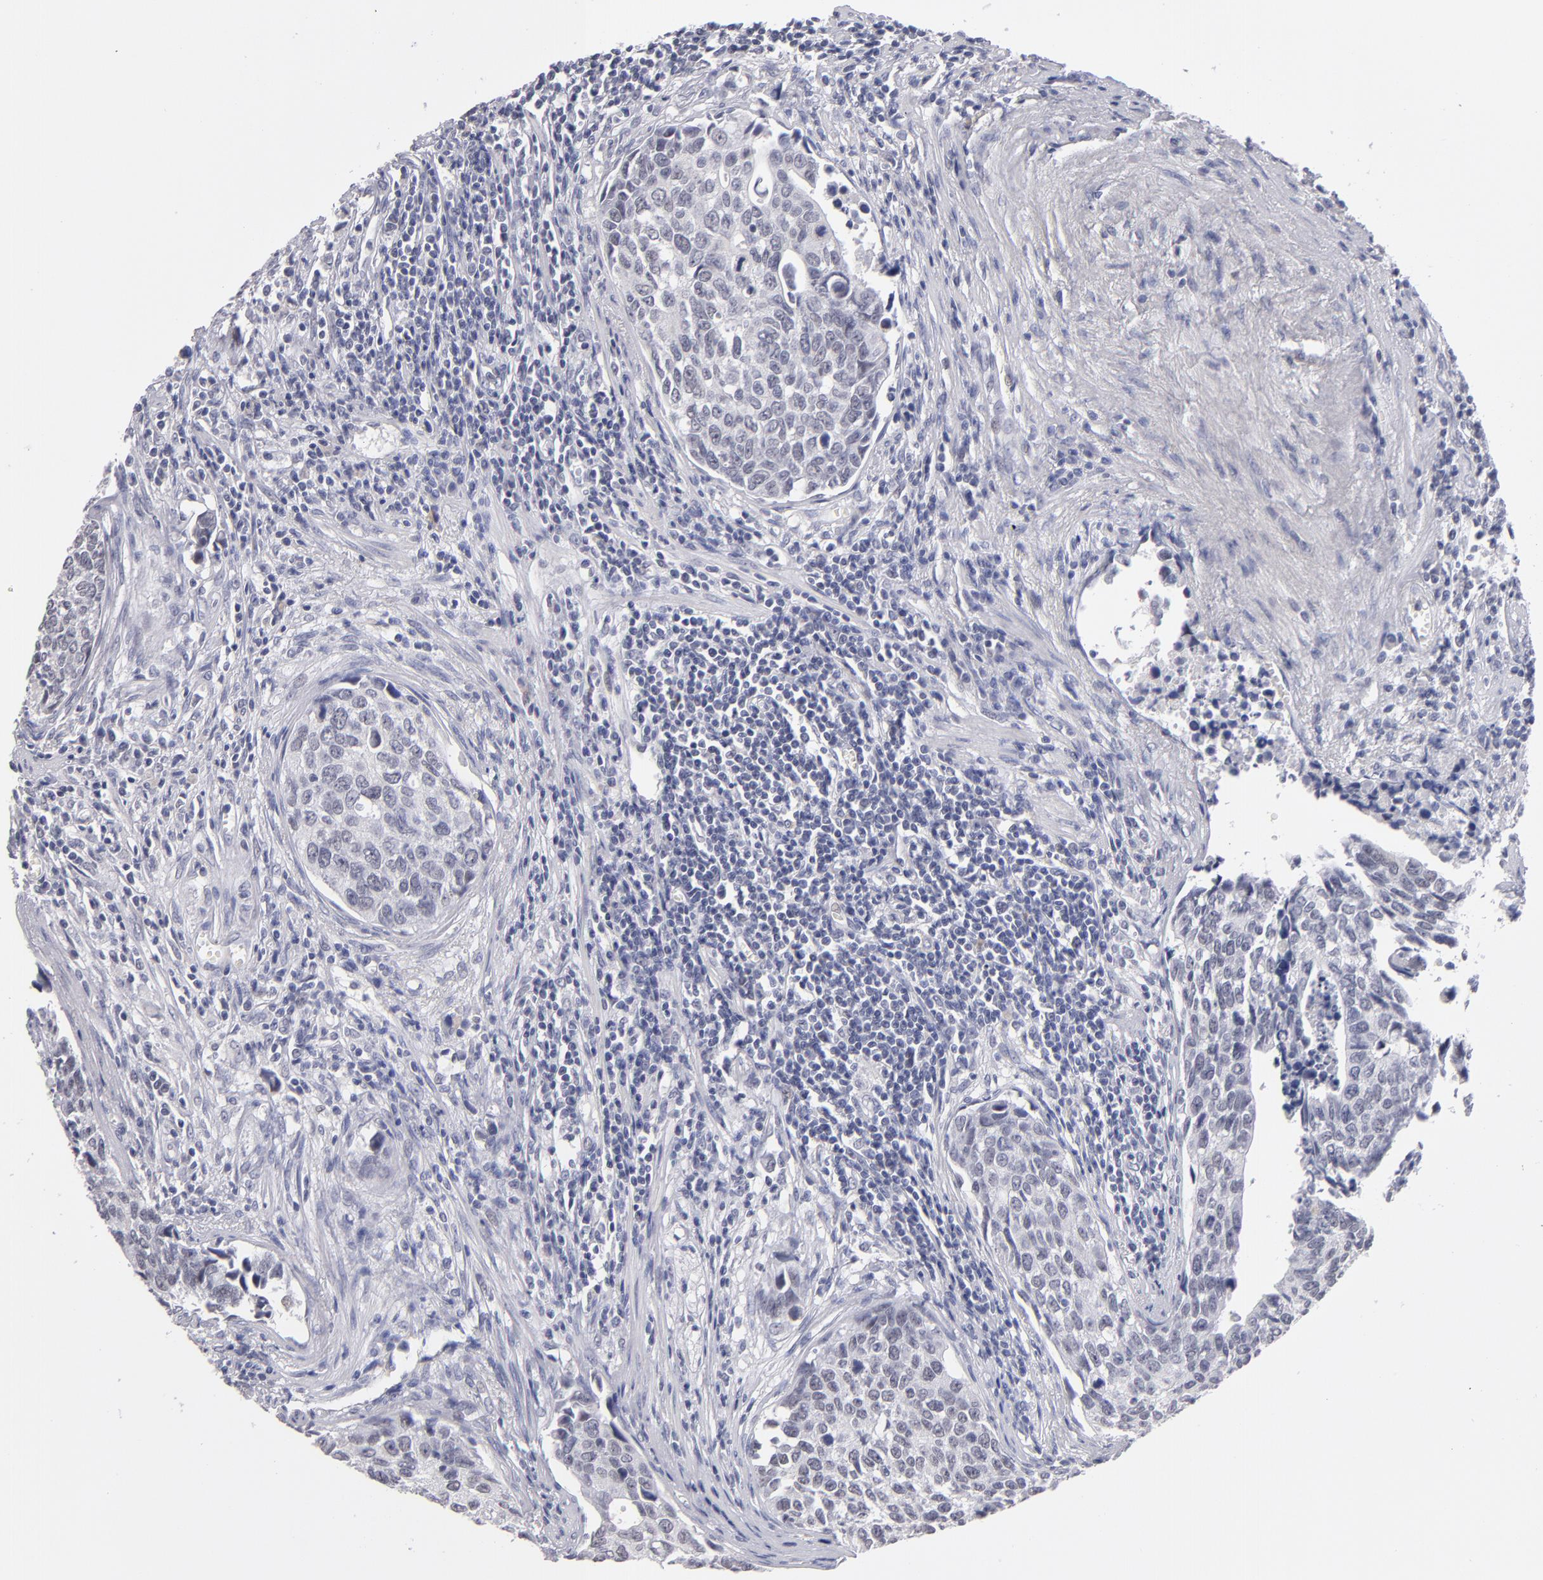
{"staining": {"intensity": "negative", "quantity": "none", "location": "none"}, "tissue": "urothelial cancer", "cell_type": "Tumor cells", "image_type": "cancer", "snomed": [{"axis": "morphology", "description": "Urothelial carcinoma, High grade"}, {"axis": "topography", "description": "Urinary bladder"}], "caption": "An image of human urothelial cancer is negative for staining in tumor cells.", "gene": "TEX11", "patient": {"sex": "male", "age": 81}}